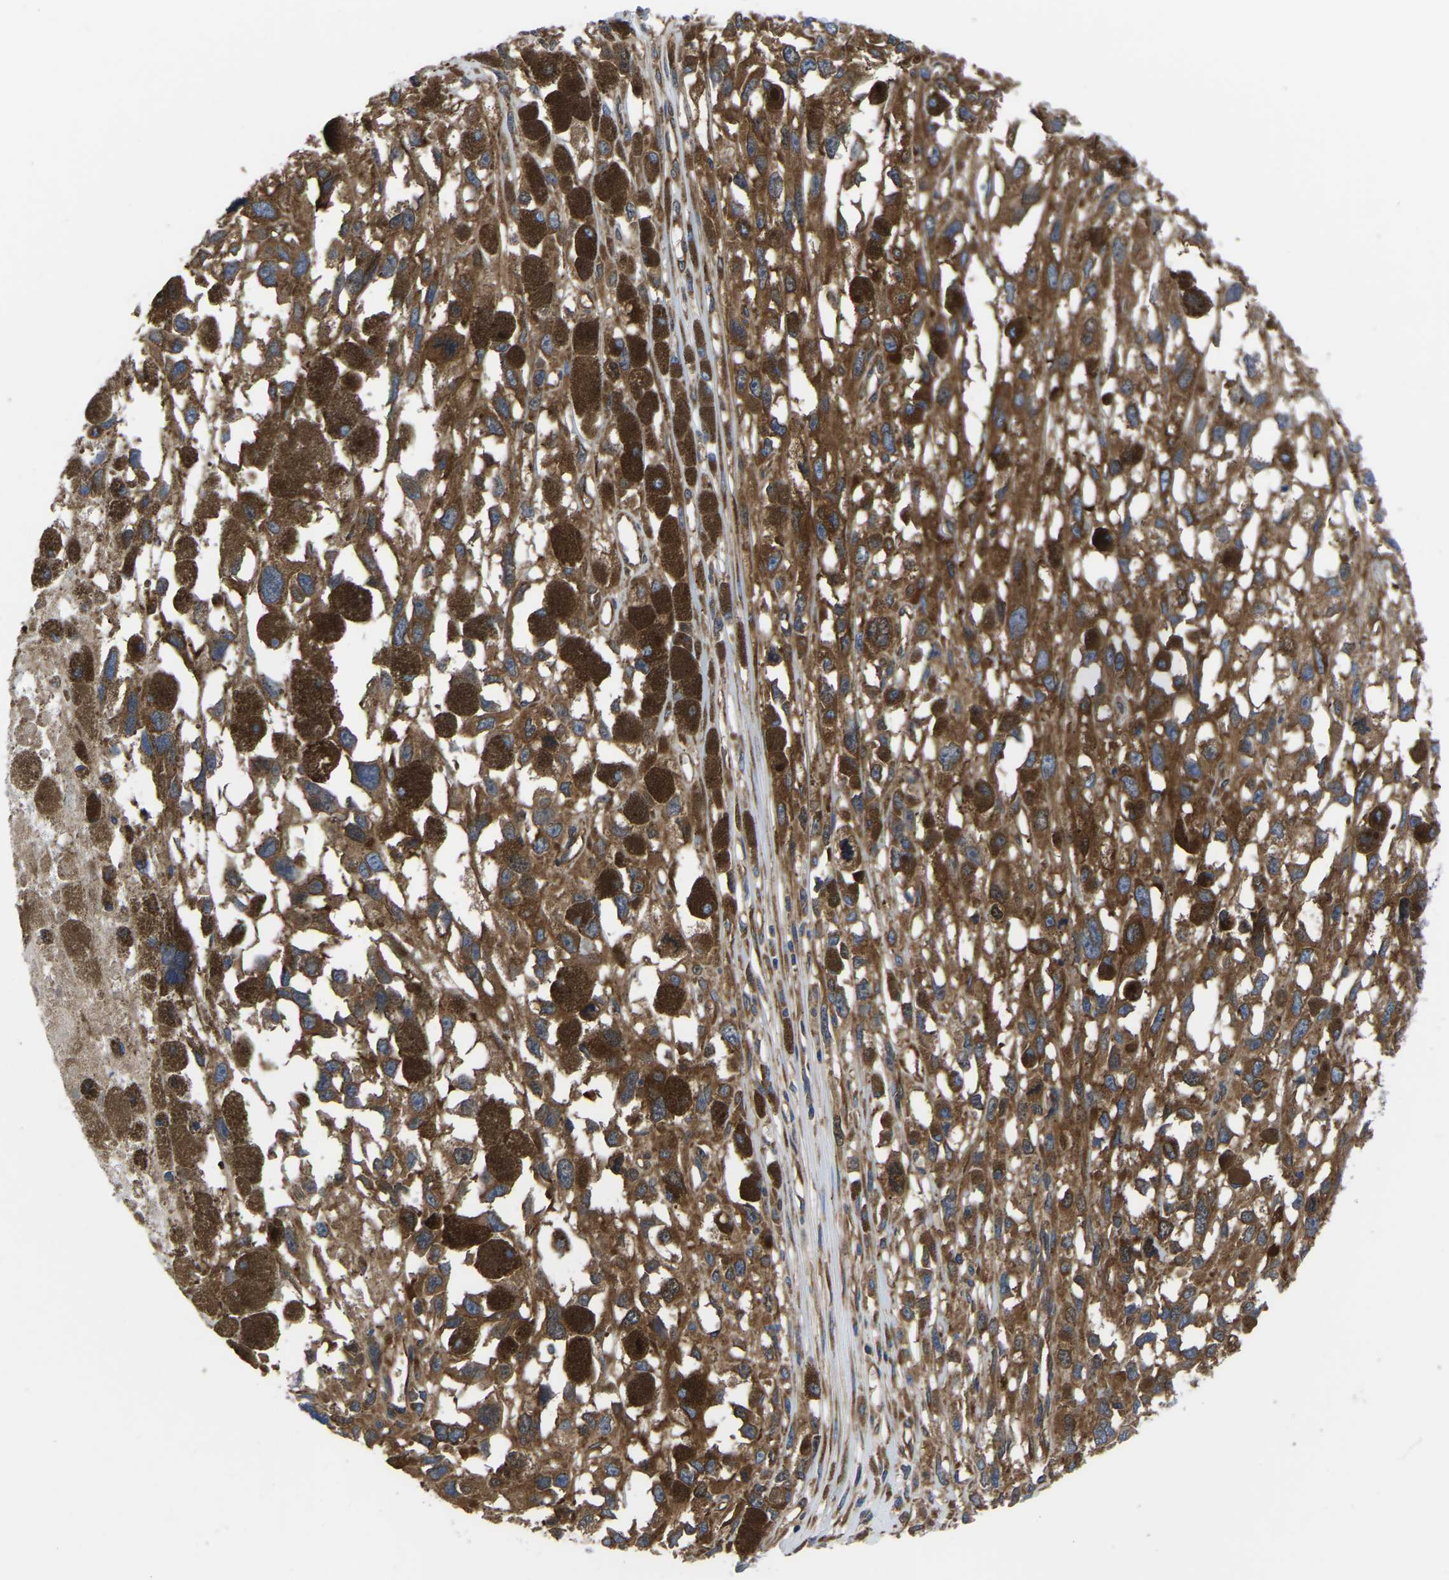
{"staining": {"intensity": "moderate", "quantity": ">75%", "location": "cytoplasmic/membranous"}, "tissue": "melanoma", "cell_type": "Tumor cells", "image_type": "cancer", "snomed": [{"axis": "morphology", "description": "Malignant melanoma, Metastatic site"}, {"axis": "topography", "description": "Lymph node"}], "caption": "Moderate cytoplasmic/membranous expression is appreciated in approximately >75% of tumor cells in melanoma.", "gene": "TFG", "patient": {"sex": "male", "age": 59}}